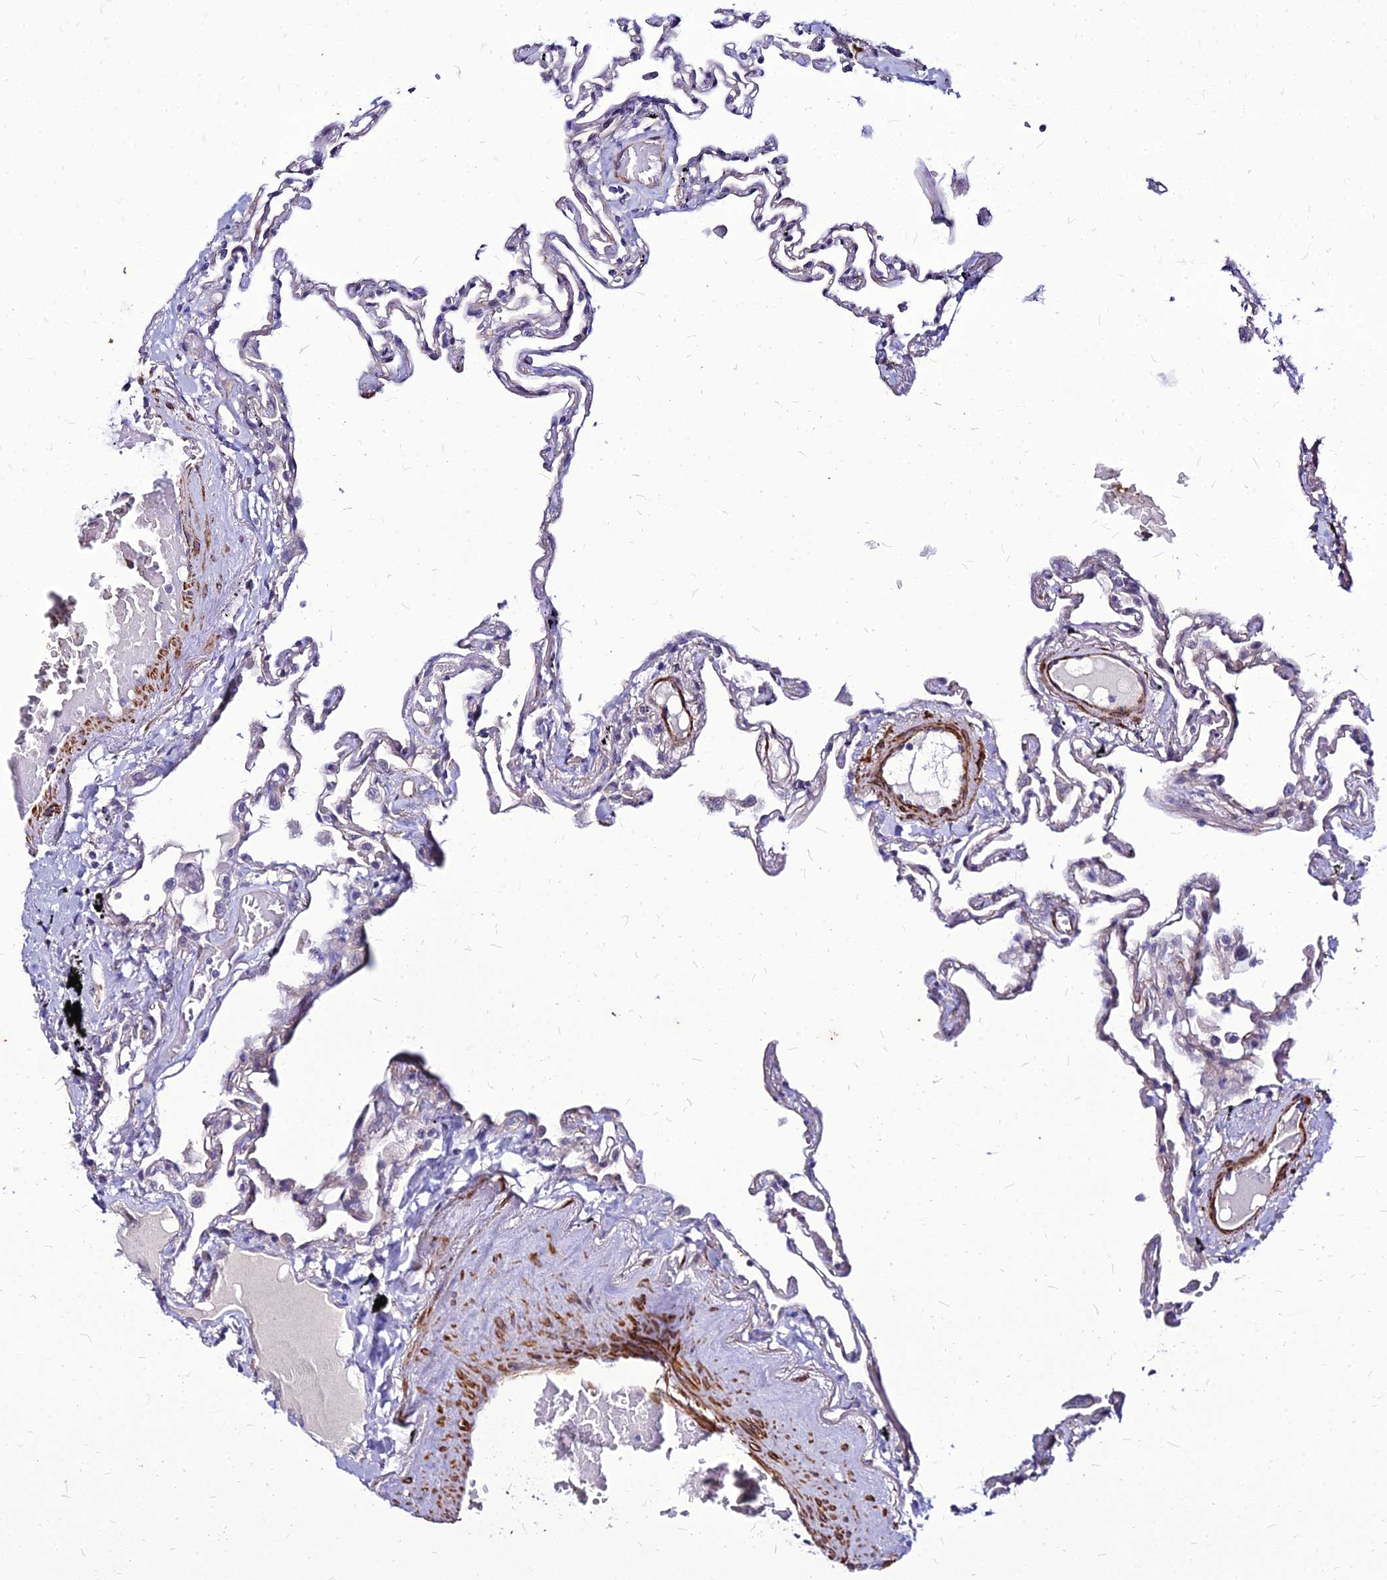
{"staining": {"intensity": "negative", "quantity": "none", "location": "none"}, "tissue": "lung", "cell_type": "Alveolar cells", "image_type": "normal", "snomed": [{"axis": "morphology", "description": "Normal tissue, NOS"}, {"axis": "topography", "description": "Lung"}], "caption": "This is an IHC image of benign human lung. There is no expression in alveolar cells.", "gene": "YEATS2", "patient": {"sex": "female", "age": 67}}